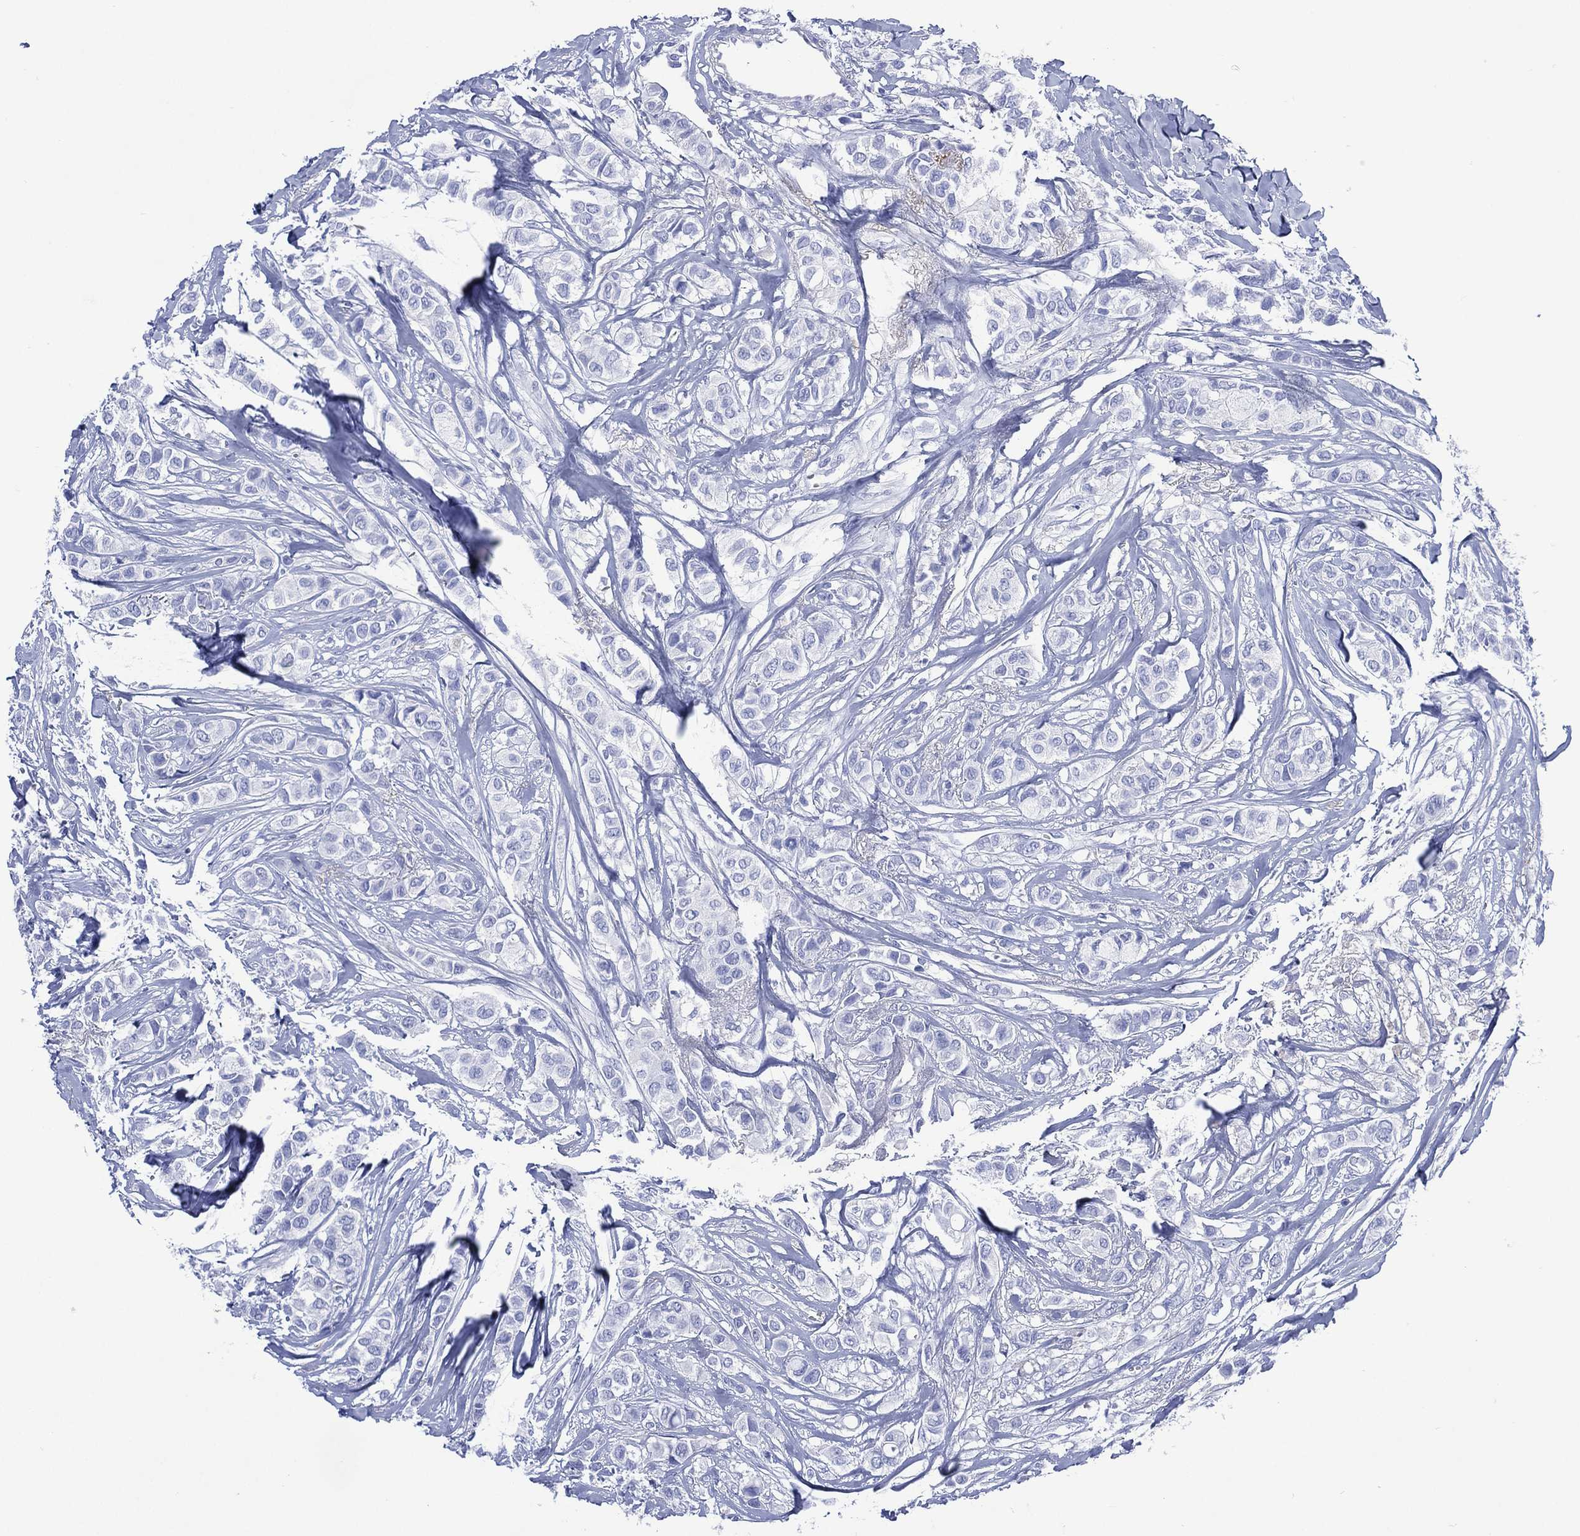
{"staining": {"intensity": "negative", "quantity": "none", "location": "none"}, "tissue": "breast cancer", "cell_type": "Tumor cells", "image_type": "cancer", "snomed": [{"axis": "morphology", "description": "Duct carcinoma"}, {"axis": "topography", "description": "Breast"}], "caption": "The image shows no staining of tumor cells in breast invasive ductal carcinoma.", "gene": "SHCBP1L", "patient": {"sex": "female", "age": 85}}